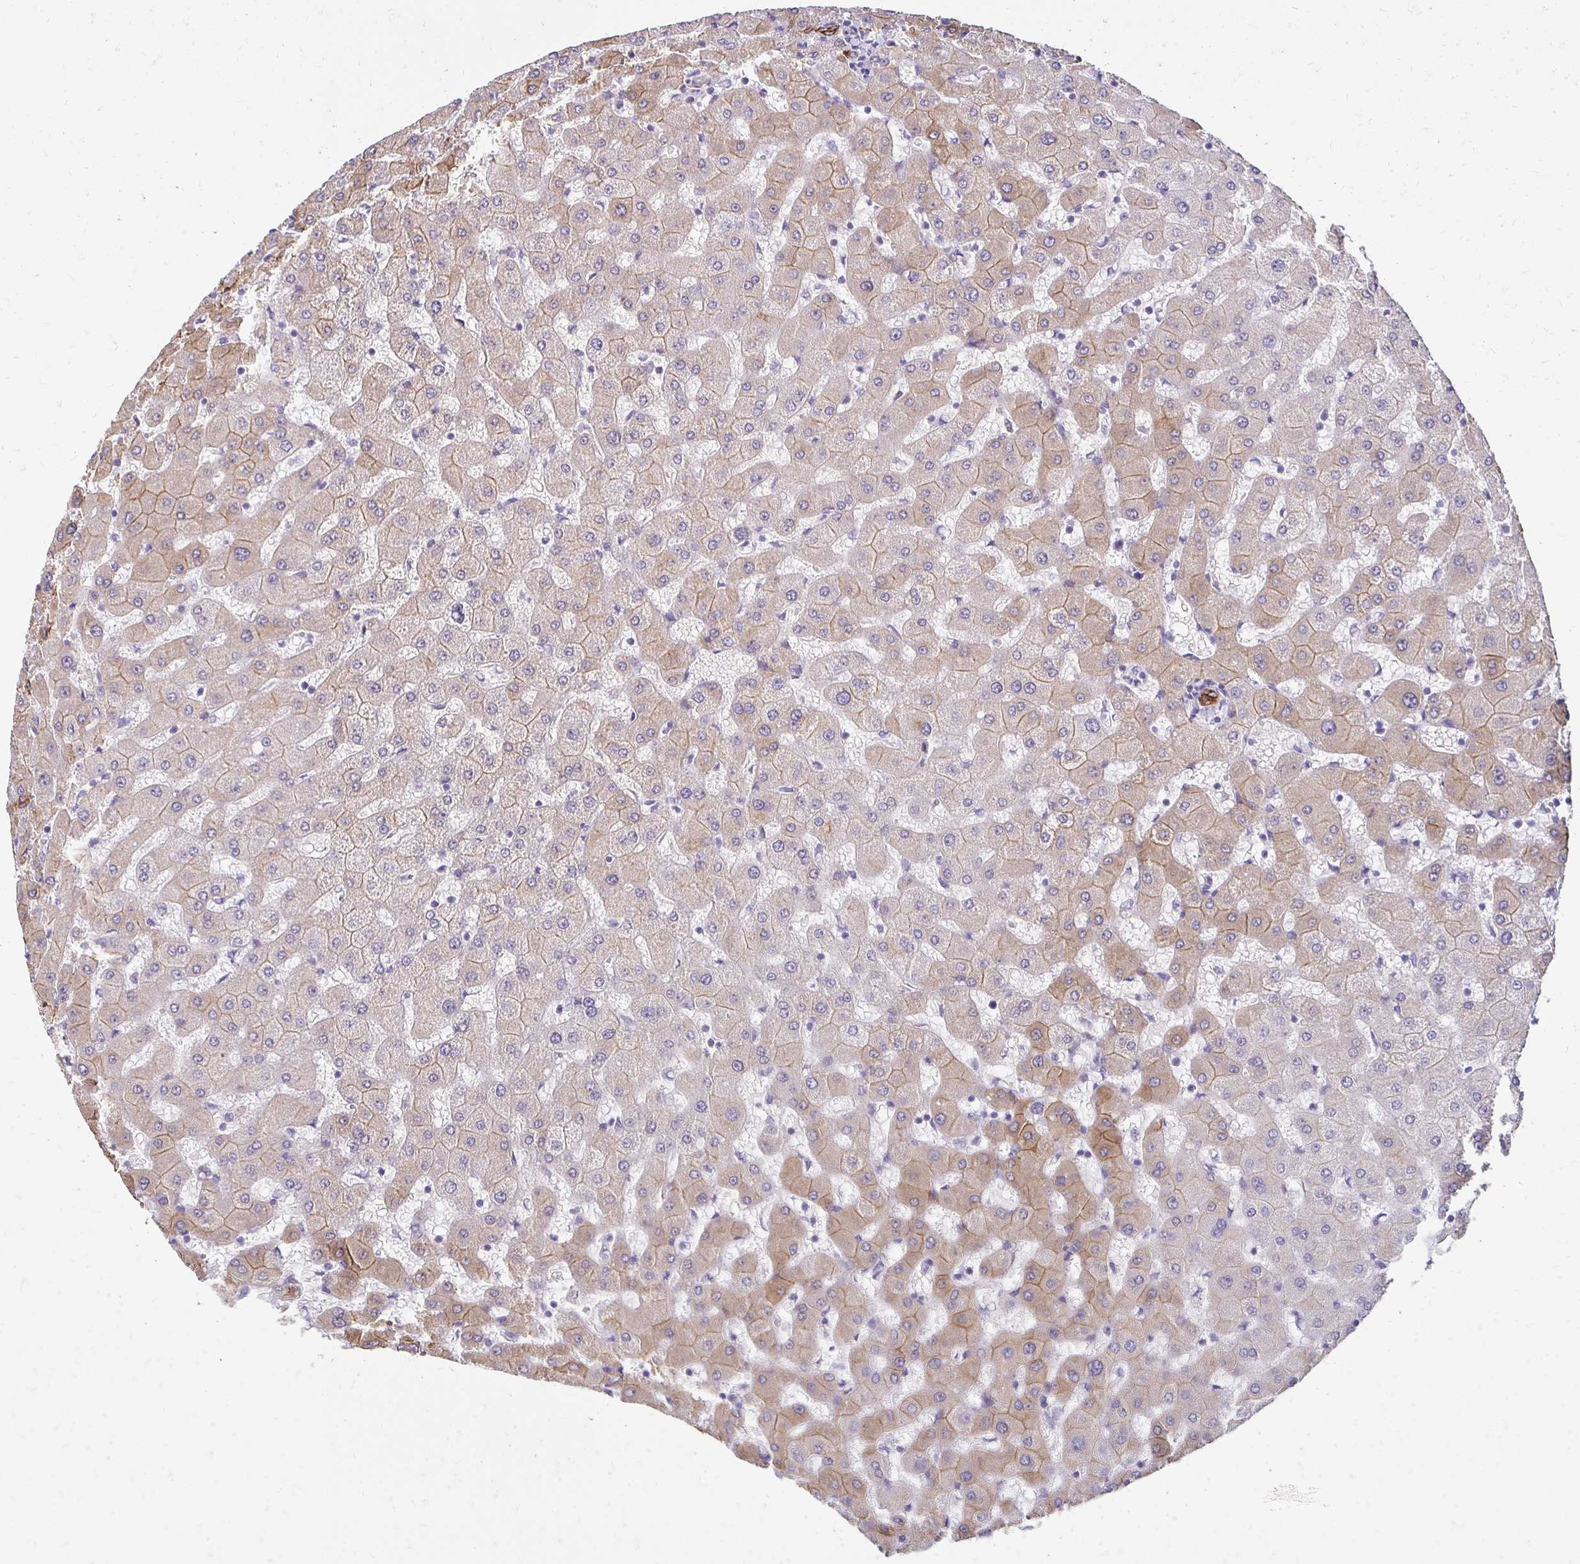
{"staining": {"intensity": "strong", "quantity": ">75%", "location": "cytoplasmic/membranous"}, "tissue": "liver", "cell_type": "Cholangiocytes", "image_type": "normal", "snomed": [{"axis": "morphology", "description": "Normal tissue, NOS"}, {"axis": "topography", "description": "Liver"}], "caption": "High-magnification brightfield microscopy of benign liver stained with DAB (3,3'-diaminobenzidine) (brown) and counterstained with hematoxylin (blue). cholangiocytes exhibit strong cytoplasmic/membranous expression is present in approximately>75% of cells.", "gene": "C1QTNF2", "patient": {"sex": "female", "age": 63}}